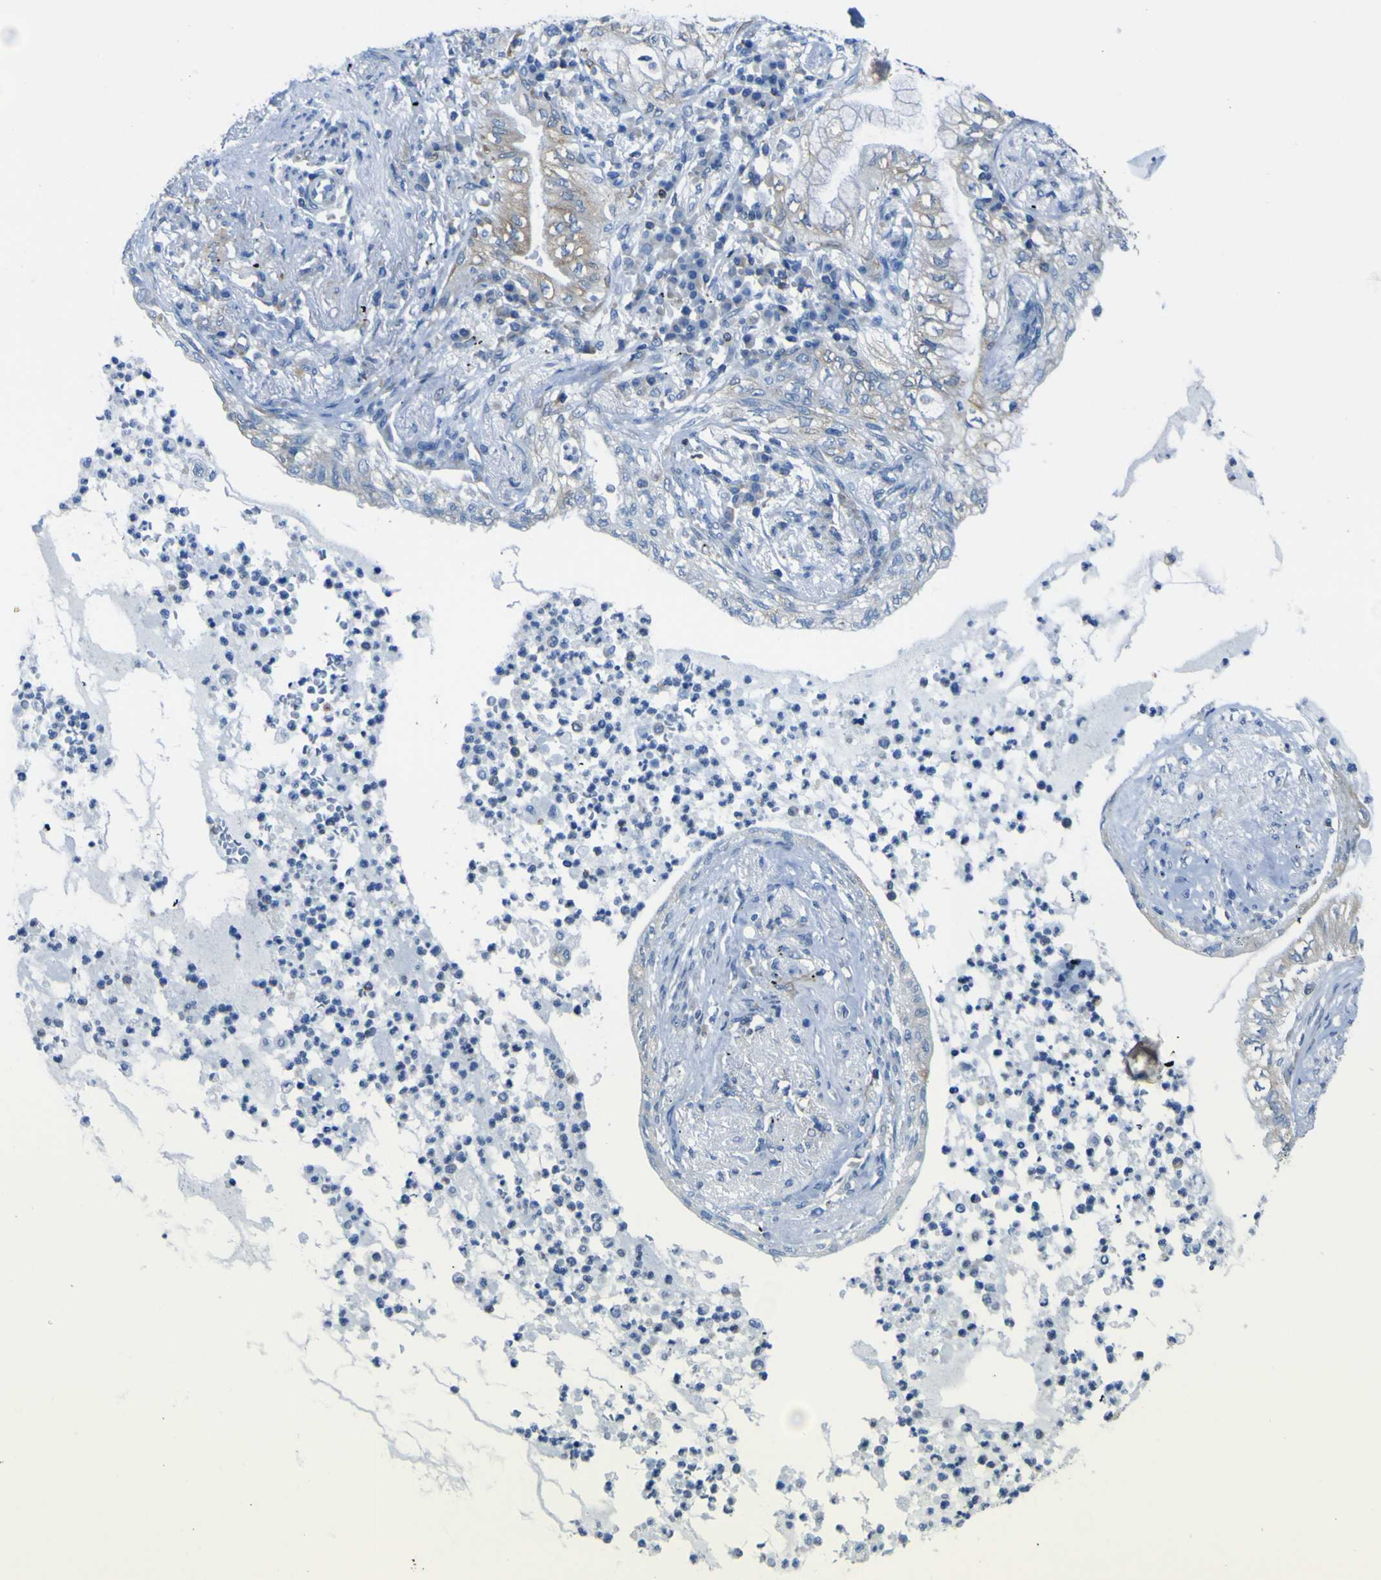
{"staining": {"intensity": "negative", "quantity": "none", "location": "none"}, "tissue": "lung cancer", "cell_type": "Tumor cells", "image_type": "cancer", "snomed": [{"axis": "morphology", "description": "Normal tissue, NOS"}, {"axis": "morphology", "description": "Adenocarcinoma, NOS"}, {"axis": "topography", "description": "Bronchus"}, {"axis": "topography", "description": "Lung"}], "caption": "DAB (3,3'-diaminobenzidine) immunohistochemical staining of lung cancer demonstrates no significant expression in tumor cells.", "gene": "STIM1", "patient": {"sex": "female", "age": 70}}